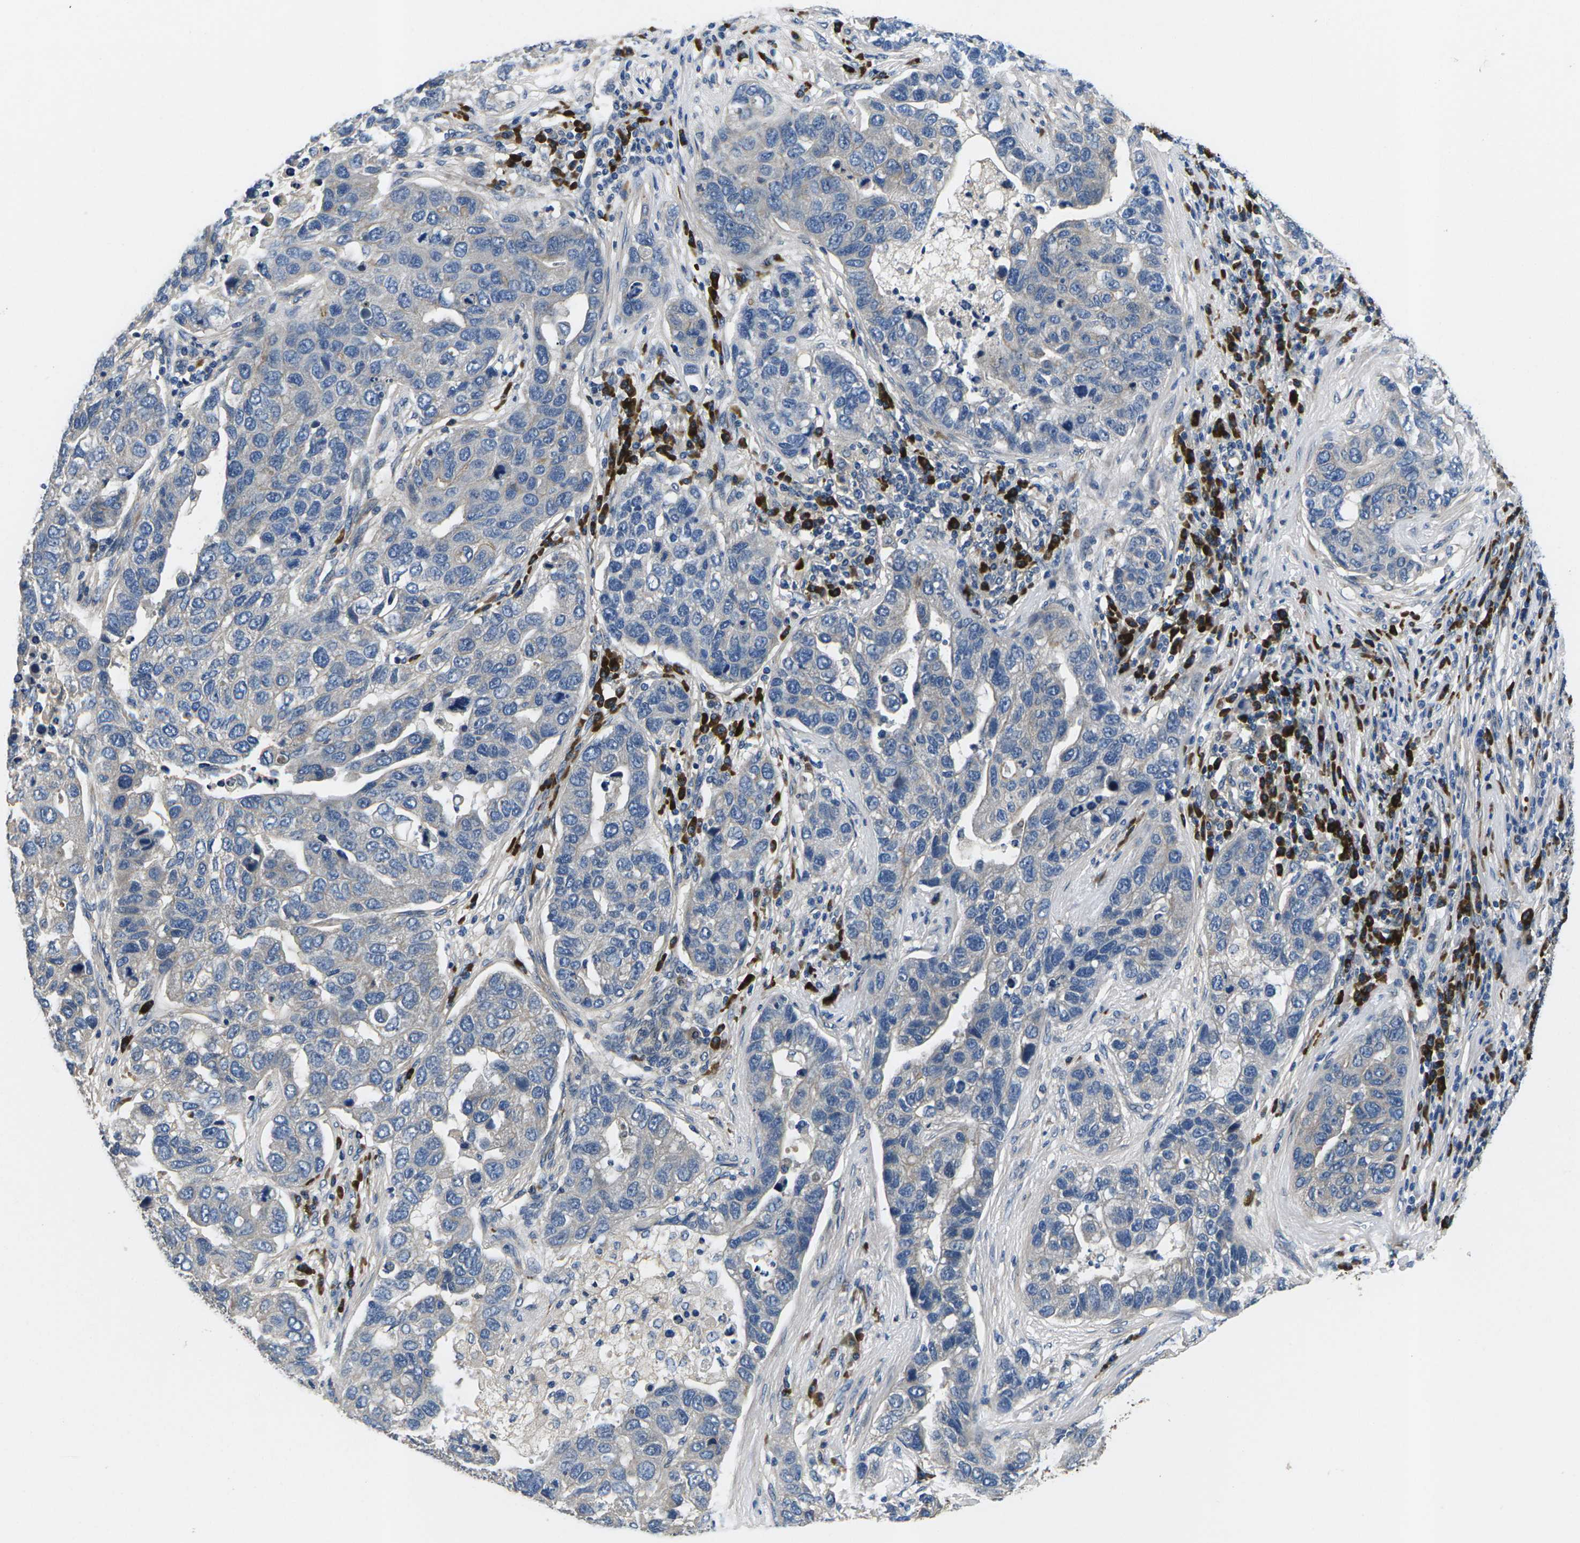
{"staining": {"intensity": "moderate", "quantity": "25%-75%", "location": "cytoplasmic/membranous"}, "tissue": "pancreatic cancer", "cell_type": "Tumor cells", "image_type": "cancer", "snomed": [{"axis": "morphology", "description": "Adenocarcinoma, NOS"}, {"axis": "topography", "description": "Pancreas"}], "caption": "Tumor cells demonstrate medium levels of moderate cytoplasmic/membranous positivity in approximately 25%-75% of cells in human pancreatic adenocarcinoma.", "gene": "PLCE1", "patient": {"sex": "female", "age": 61}}